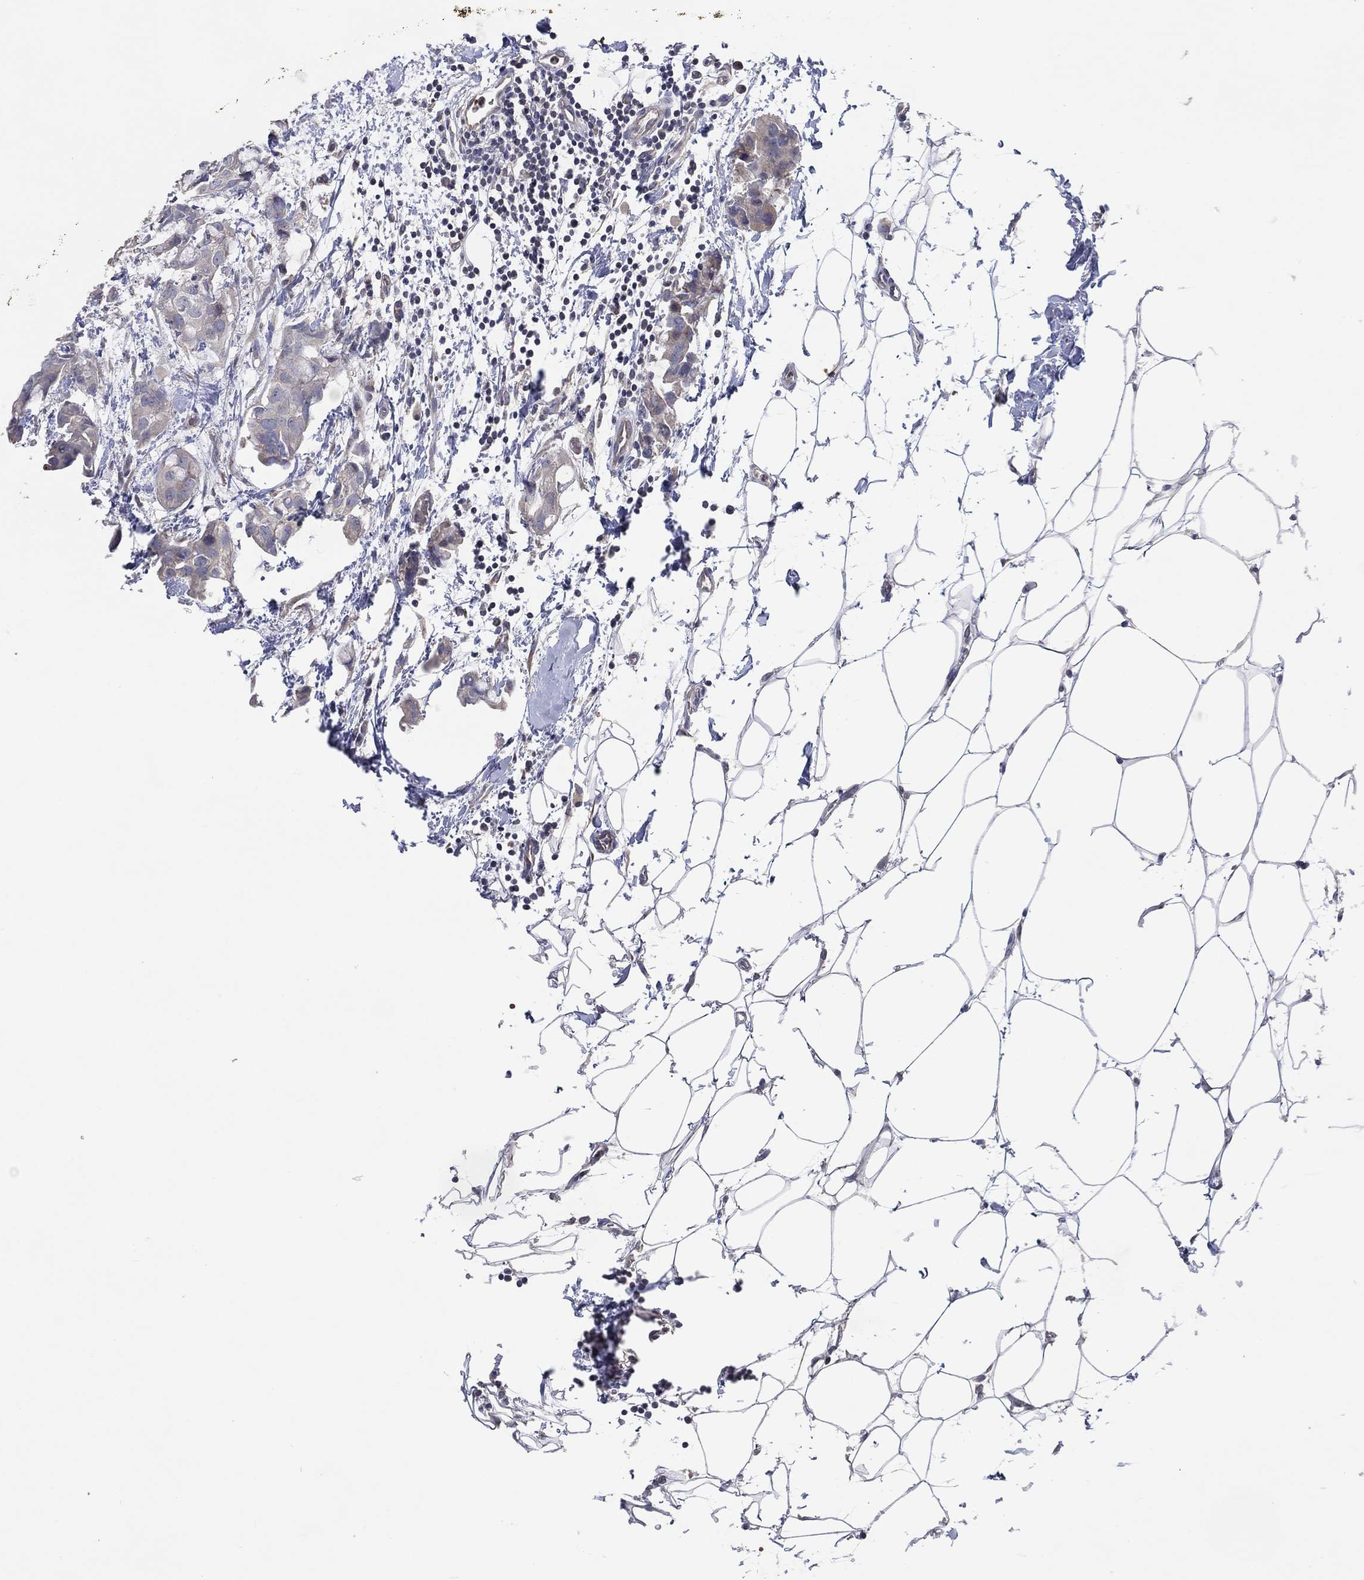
{"staining": {"intensity": "negative", "quantity": "none", "location": "none"}, "tissue": "breast cancer", "cell_type": "Tumor cells", "image_type": "cancer", "snomed": [{"axis": "morphology", "description": "Normal tissue, NOS"}, {"axis": "morphology", "description": "Duct carcinoma"}, {"axis": "topography", "description": "Breast"}], "caption": "There is no significant staining in tumor cells of invasive ductal carcinoma (breast).", "gene": "DNAH7", "patient": {"sex": "female", "age": 40}}